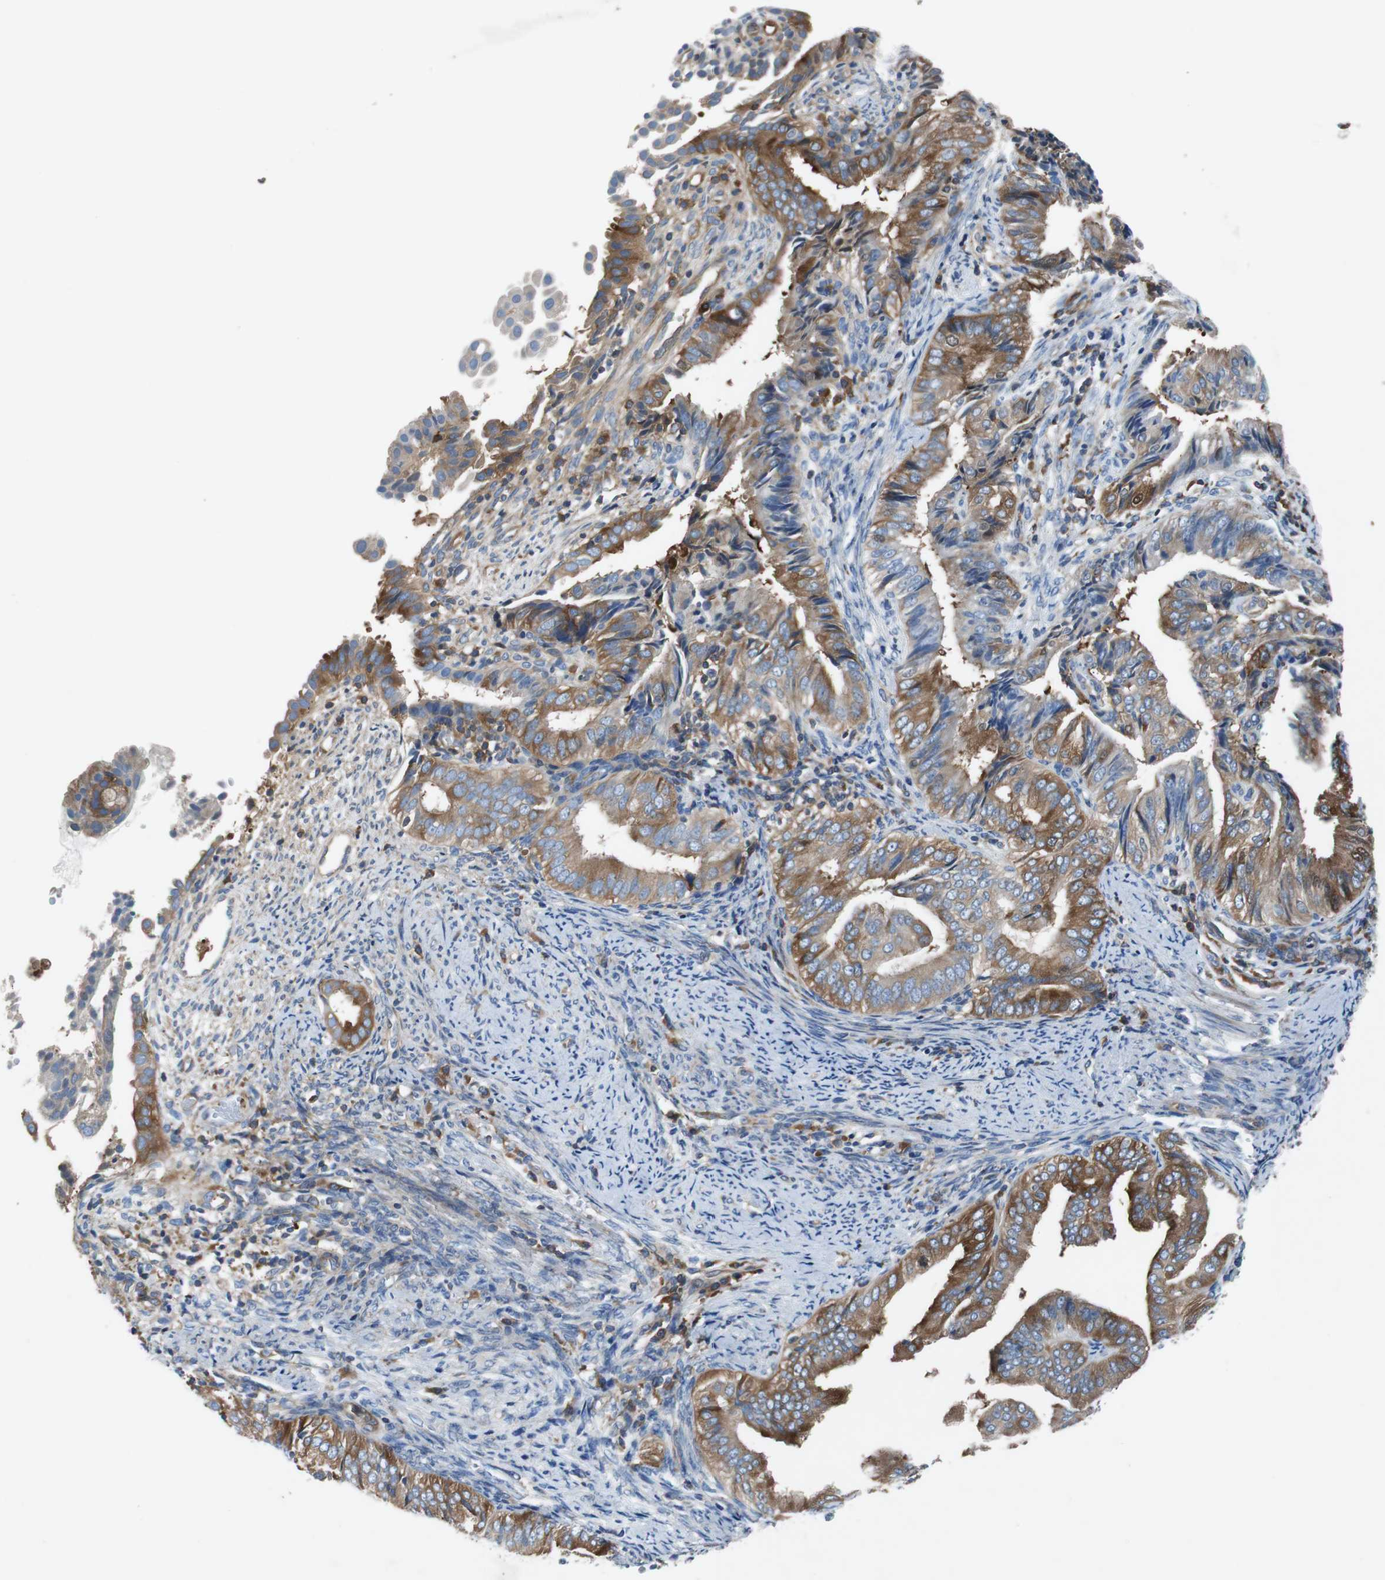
{"staining": {"intensity": "moderate", "quantity": "25%-75%", "location": "cytoplasmic/membranous"}, "tissue": "endometrial cancer", "cell_type": "Tumor cells", "image_type": "cancer", "snomed": [{"axis": "morphology", "description": "Adenocarcinoma, NOS"}, {"axis": "topography", "description": "Endometrium"}], "caption": "Protein staining displays moderate cytoplasmic/membranous expression in about 25%-75% of tumor cells in endometrial cancer (adenocarcinoma). The staining was performed using DAB (3,3'-diaminobenzidine), with brown indicating positive protein expression. Nuclei are stained blue with hematoxylin.", "gene": "GYS1", "patient": {"sex": "female", "age": 58}}